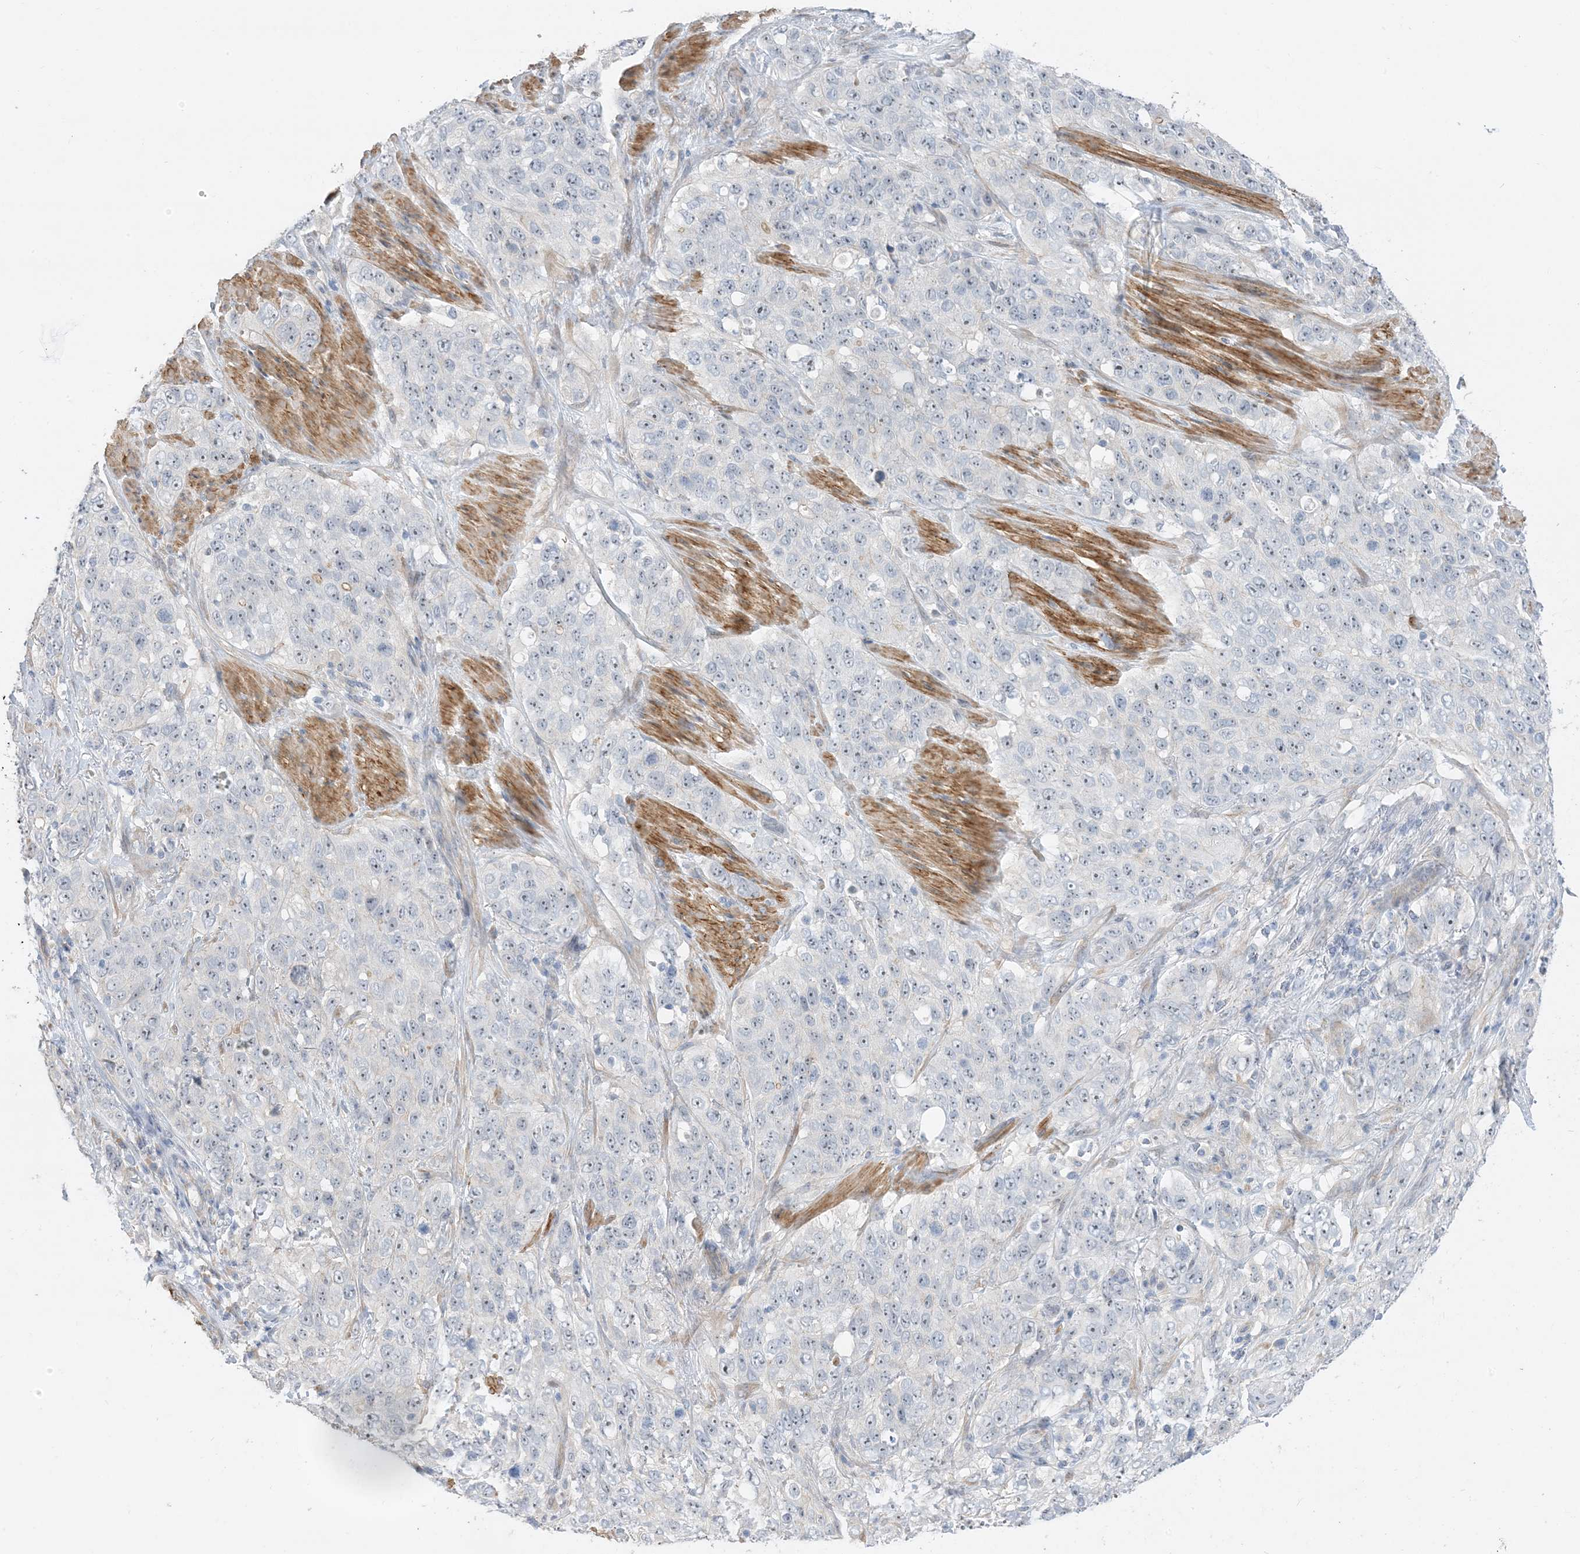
{"staining": {"intensity": "negative", "quantity": "none", "location": "none"}, "tissue": "stomach cancer", "cell_type": "Tumor cells", "image_type": "cancer", "snomed": [{"axis": "morphology", "description": "Adenocarcinoma, NOS"}, {"axis": "topography", "description": "Stomach"}], "caption": "IHC photomicrograph of neoplastic tissue: human adenocarcinoma (stomach) stained with DAB shows no significant protein staining in tumor cells.", "gene": "IL36B", "patient": {"sex": "male", "age": 48}}